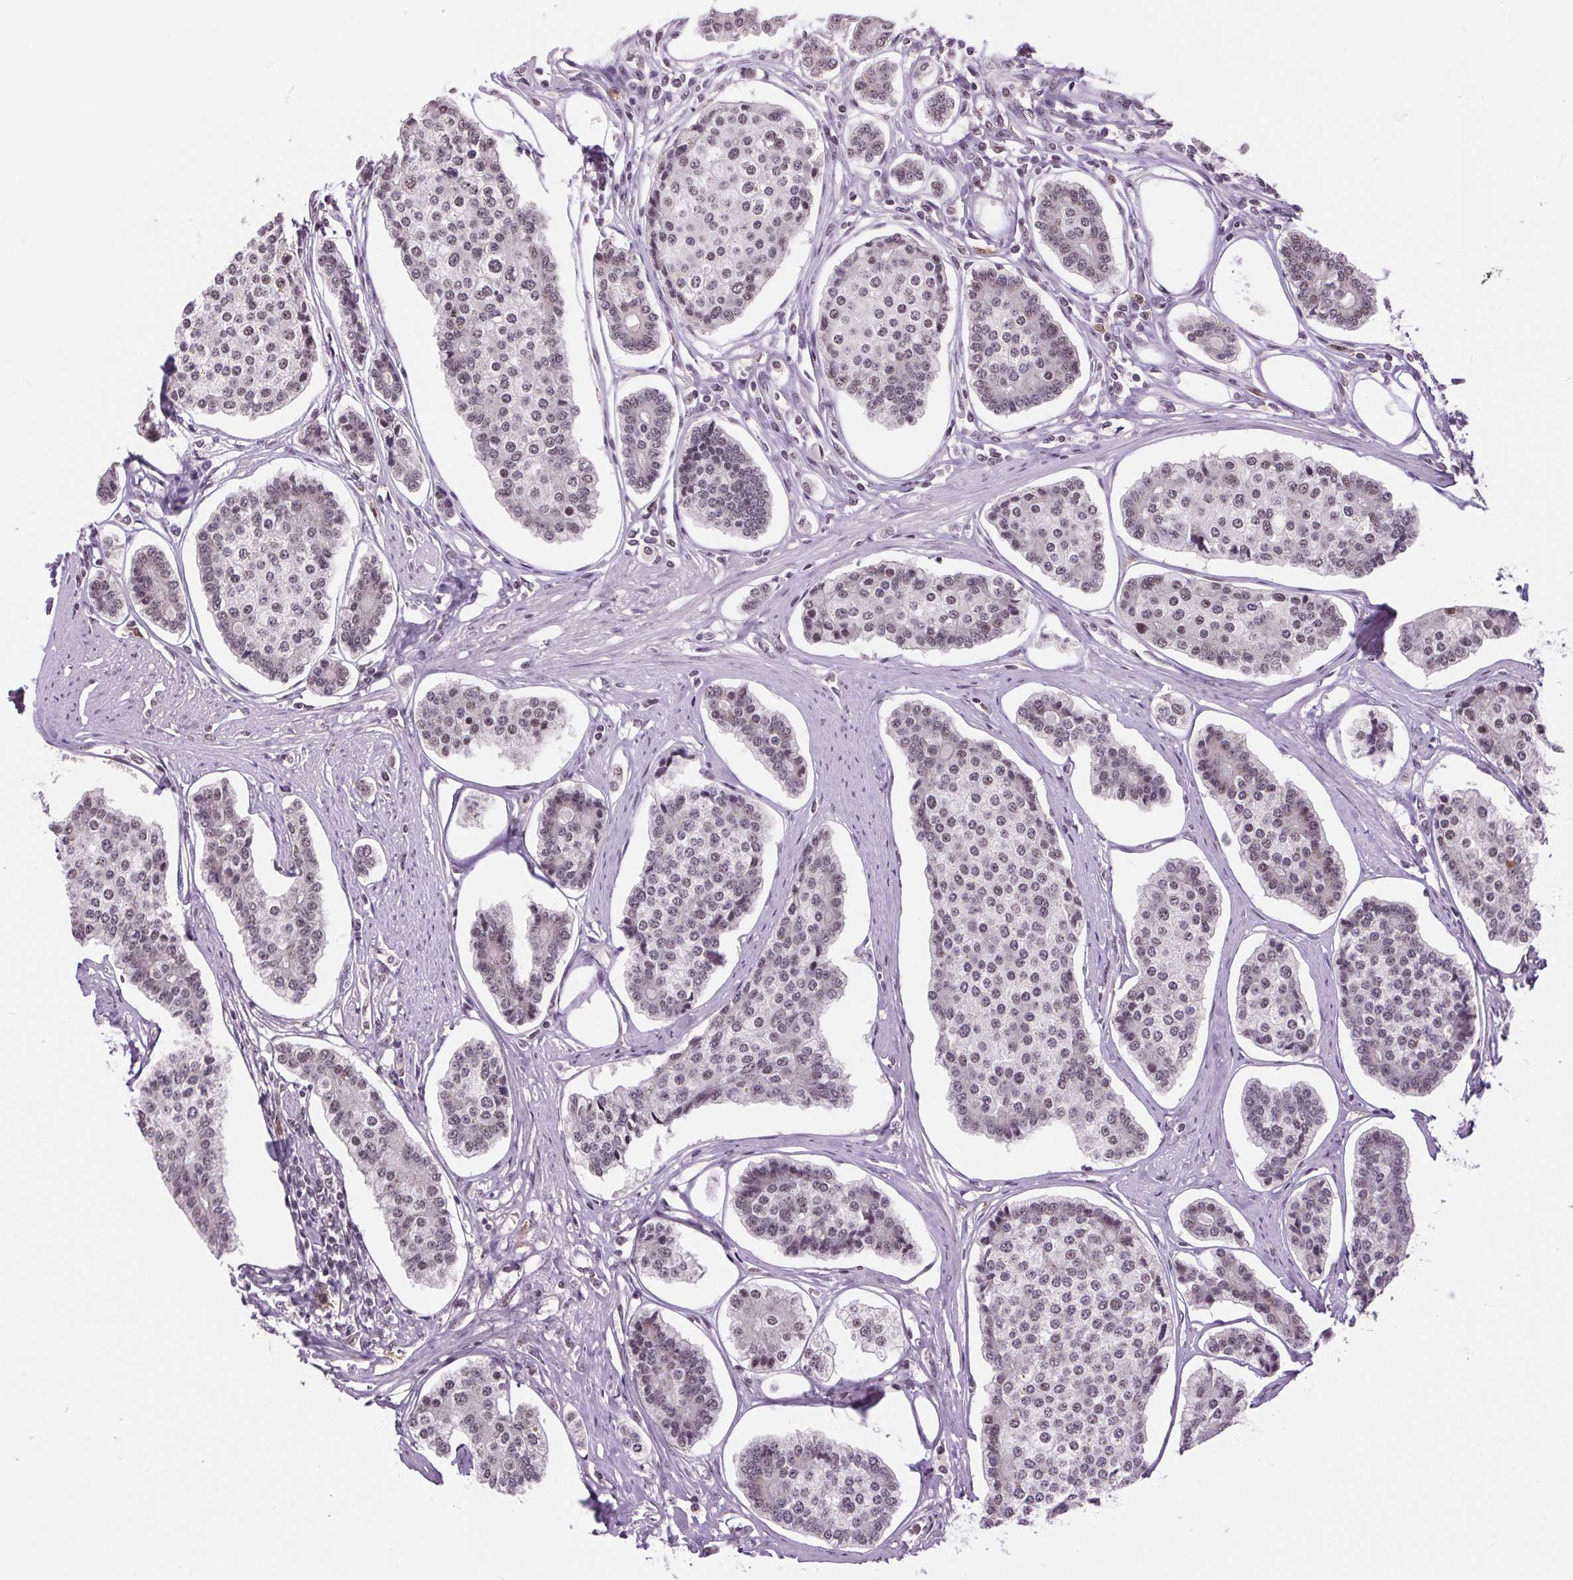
{"staining": {"intensity": "weak", "quantity": "25%-75%", "location": "nuclear"}, "tissue": "carcinoid", "cell_type": "Tumor cells", "image_type": "cancer", "snomed": [{"axis": "morphology", "description": "Carcinoid, malignant, NOS"}, {"axis": "topography", "description": "Small intestine"}], "caption": "Malignant carcinoid stained for a protein (brown) reveals weak nuclear positive expression in about 25%-75% of tumor cells.", "gene": "CD2BP2", "patient": {"sex": "female", "age": 65}}